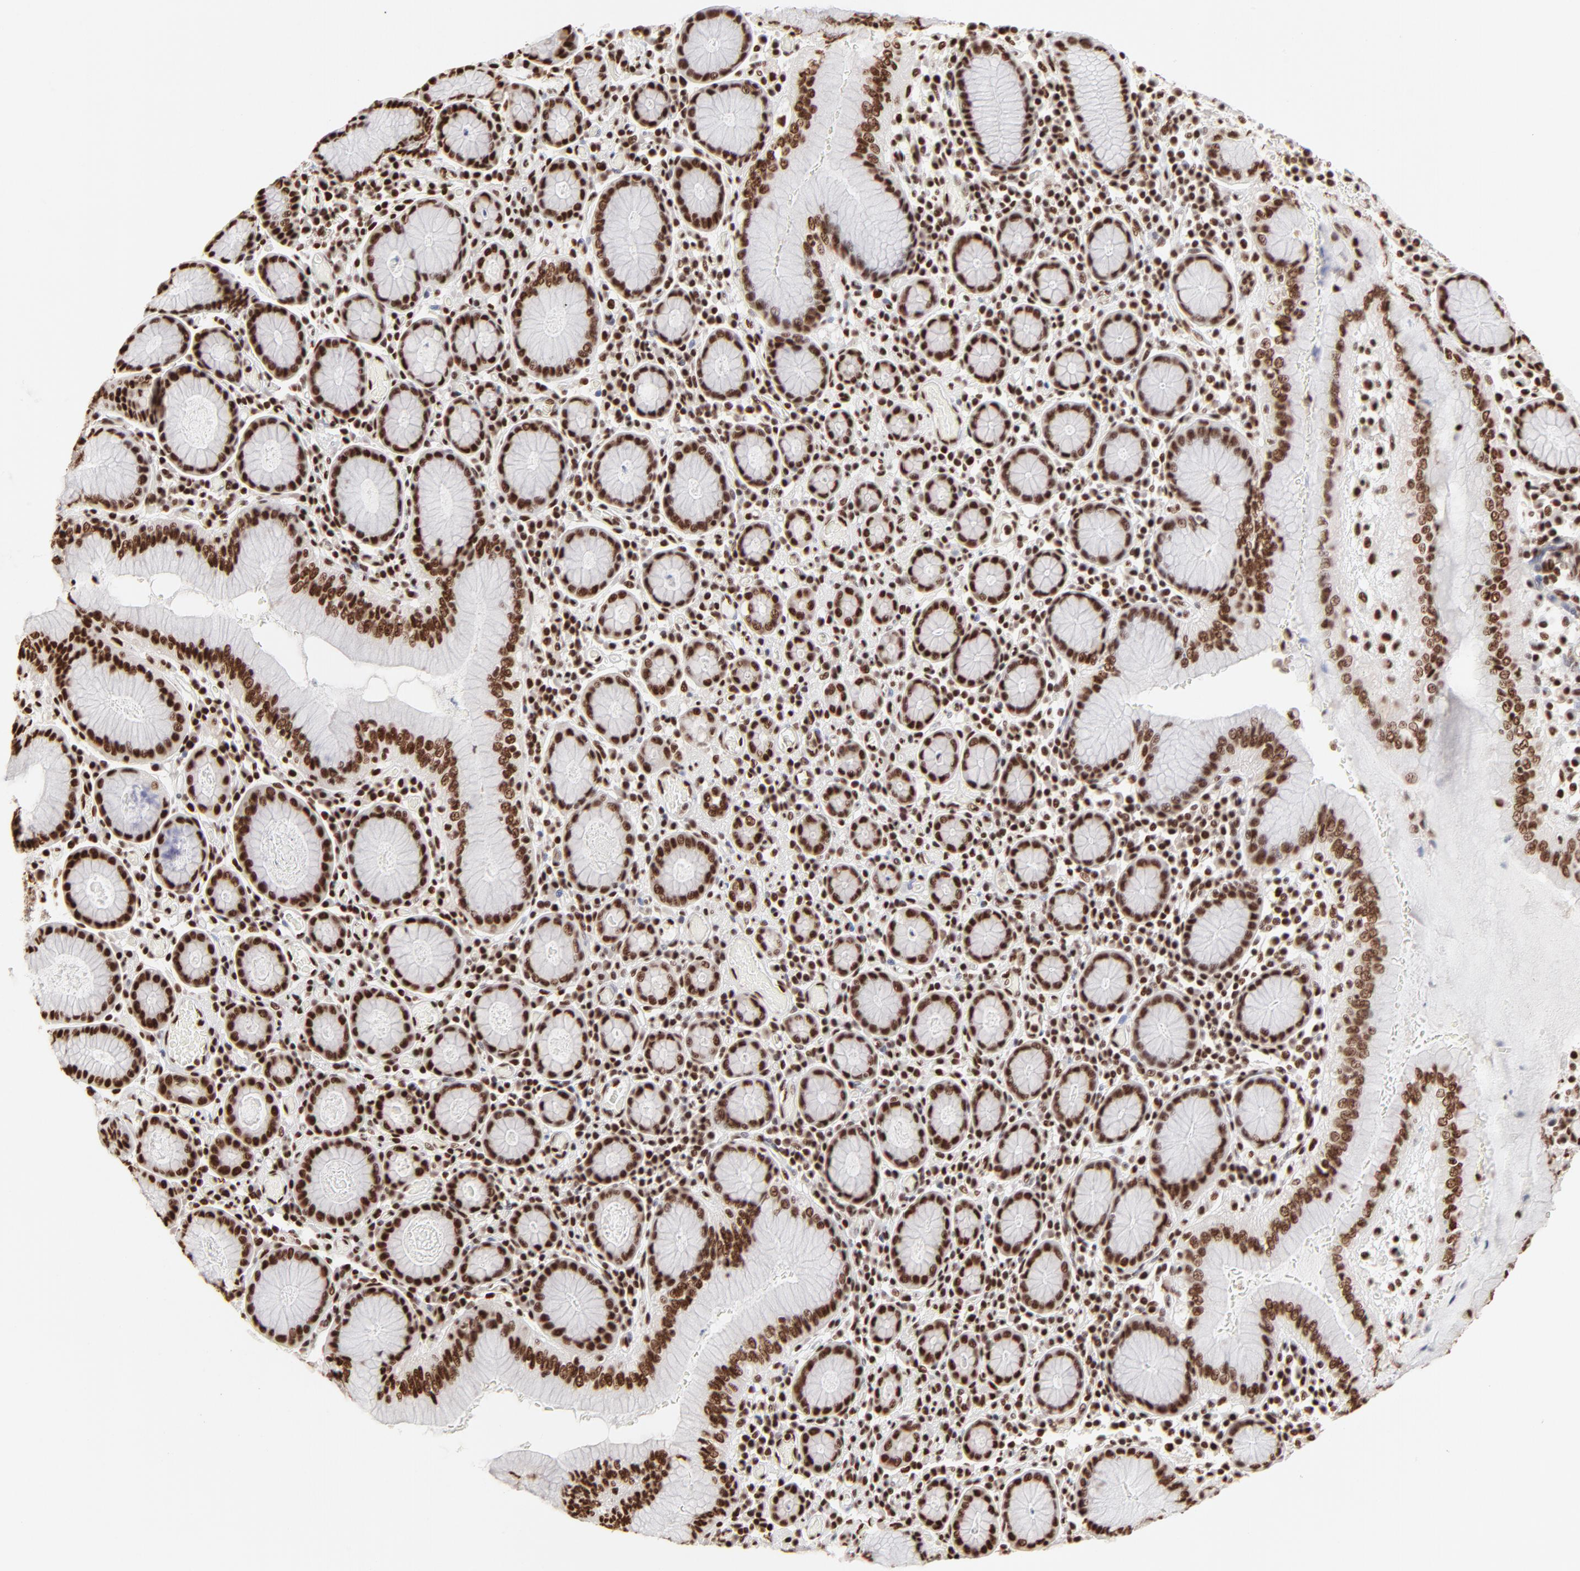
{"staining": {"intensity": "strong", "quantity": ">75%", "location": "nuclear"}, "tissue": "stomach cancer", "cell_type": "Tumor cells", "image_type": "cancer", "snomed": [{"axis": "morphology", "description": "Adenocarcinoma, NOS"}, {"axis": "topography", "description": "Stomach, lower"}], "caption": "Strong nuclear positivity is identified in approximately >75% of tumor cells in stomach cancer.", "gene": "TARDBP", "patient": {"sex": "male", "age": 88}}